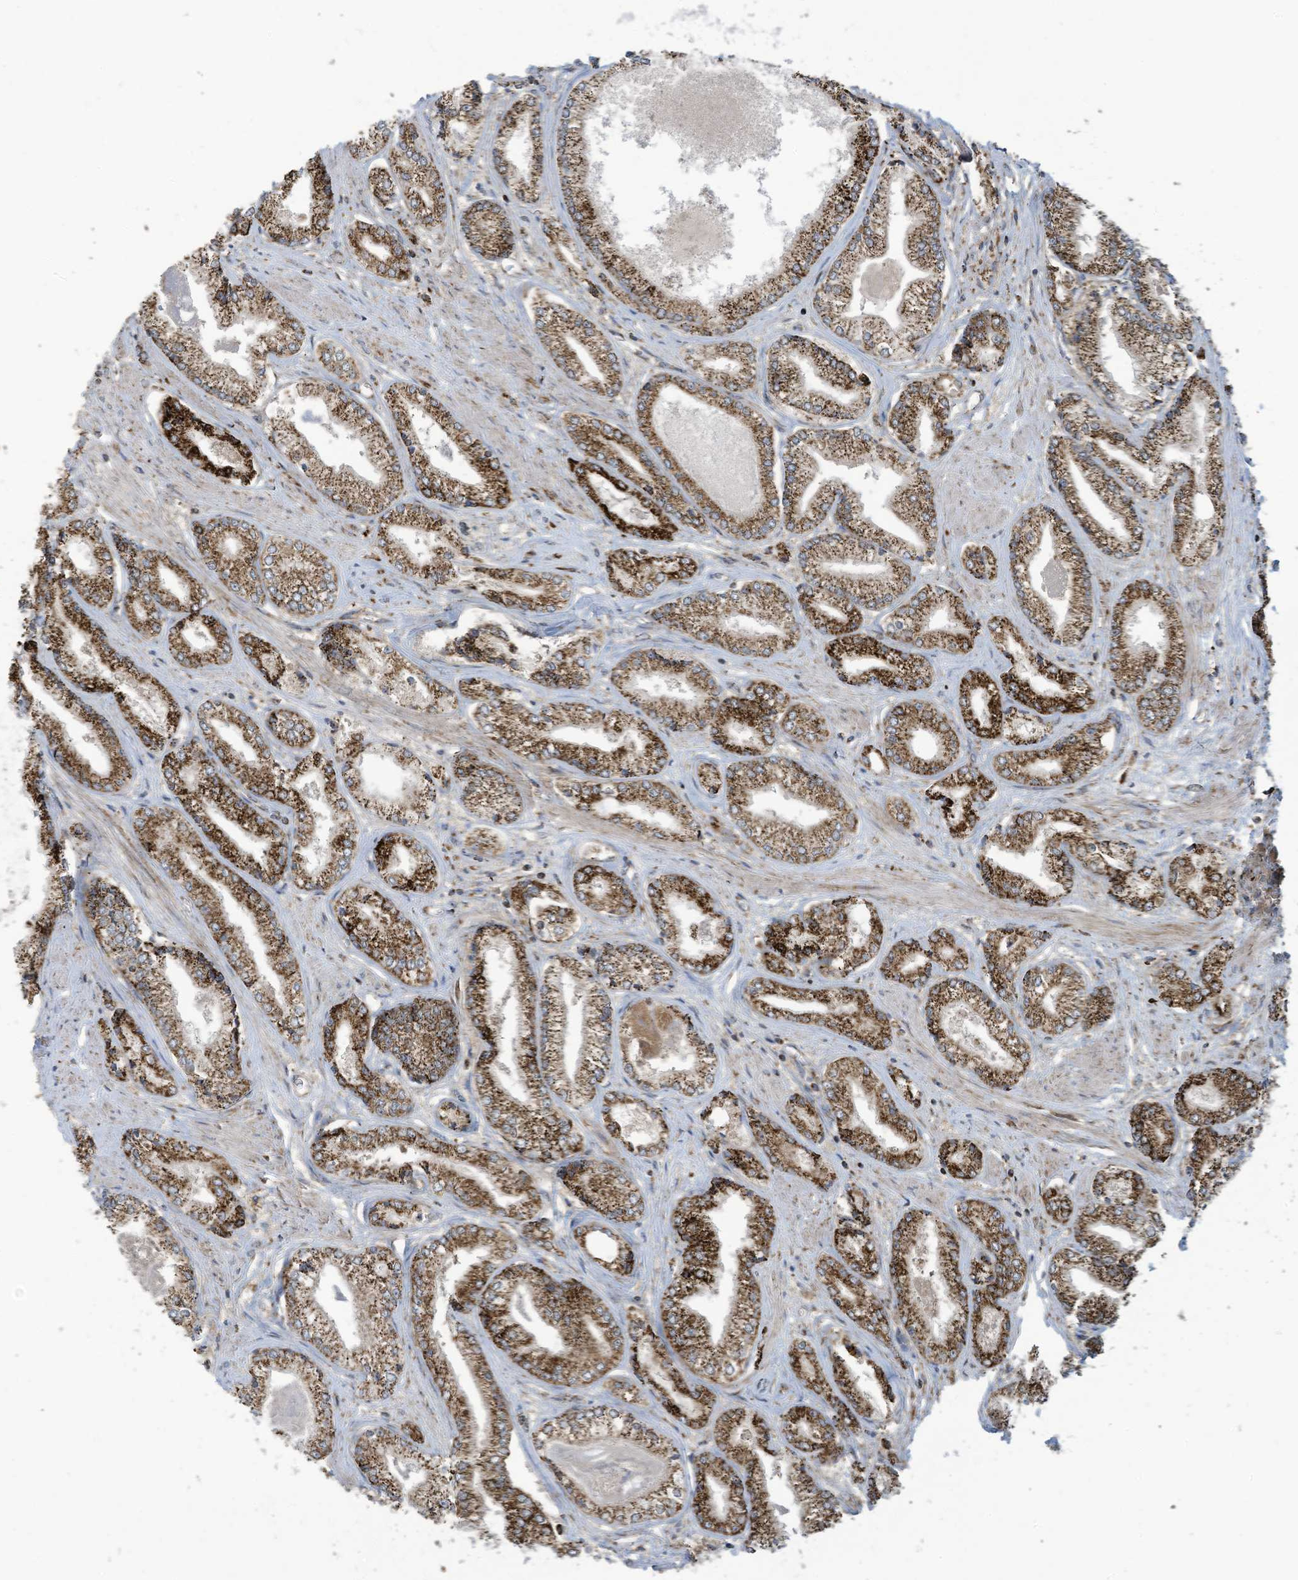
{"staining": {"intensity": "strong", "quantity": ">75%", "location": "cytoplasmic/membranous"}, "tissue": "prostate cancer", "cell_type": "Tumor cells", "image_type": "cancer", "snomed": [{"axis": "morphology", "description": "Adenocarcinoma, Low grade"}, {"axis": "topography", "description": "Prostate"}], "caption": "A photomicrograph of prostate cancer stained for a protein displays strong cytoplasmic/membranous brown staining in tumor cells. The staining was performed using DAB (3,3'-diaminobenzidine) to visualize the protein expression in brown, while the nuclei were stained in blue with hematoxylin (Magnification: 20x).", "gene": "COX10", "patient": {"sex": "male", "age": 60}}